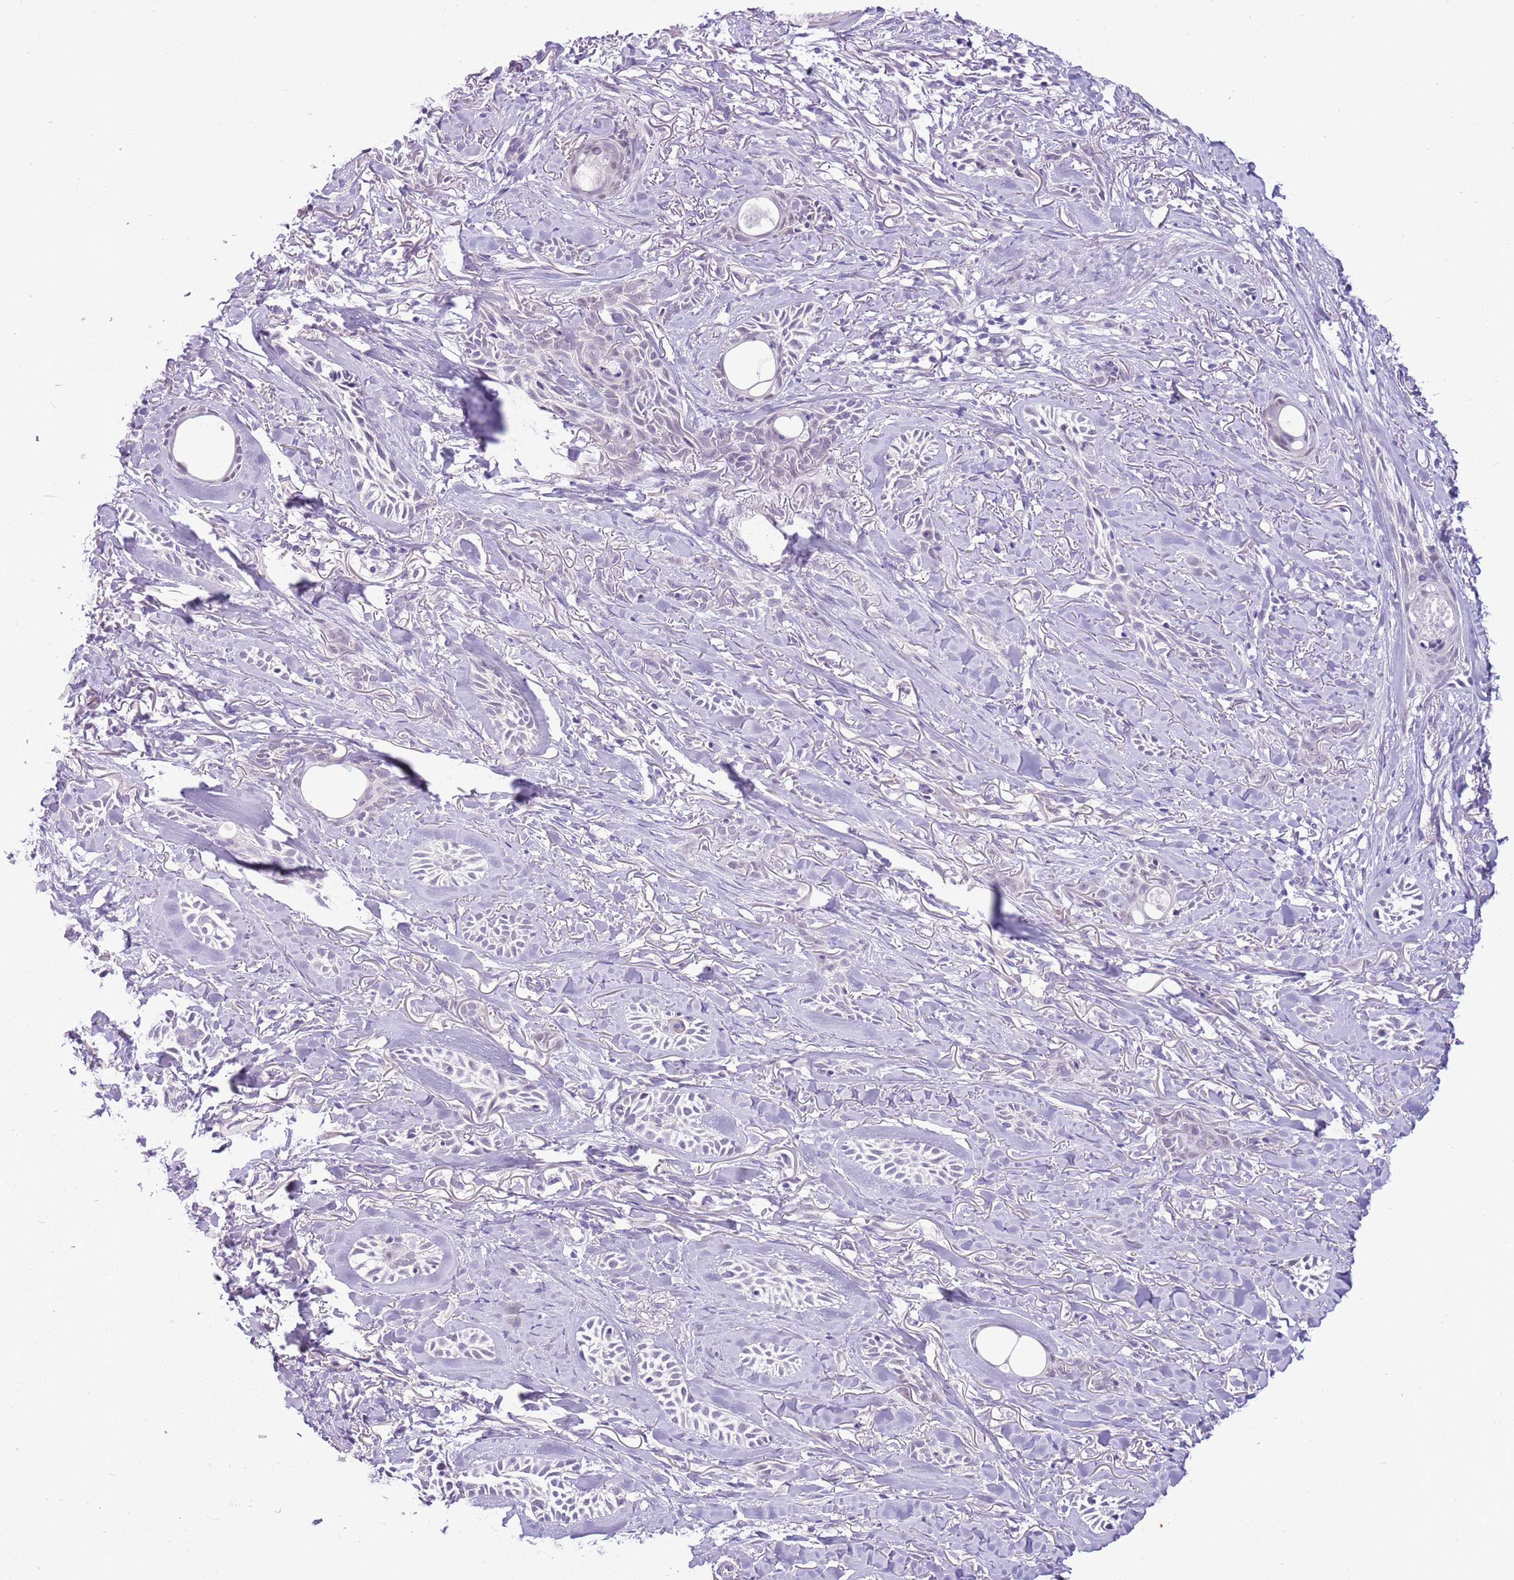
{"staining": {"intensity": "negative", "quantity": "none", "location": "none"}, "tissue": "skin cancer", "cell_type": "Tumor cells", "image_type": "cancer", "snomed": [{"axis": "morphology", "description": "Basal cell carcinoma"}, {"axis": "topography", "description": "Skin"}], "caption": "High magnification brightfield microscopy of skin cancer stained with DAB (brown) and counterstained with hematoxylin (blue): tumor cells show no significant staining.", "gene": "FAM120C", "patient": {"sex": "female", "age": 59}}